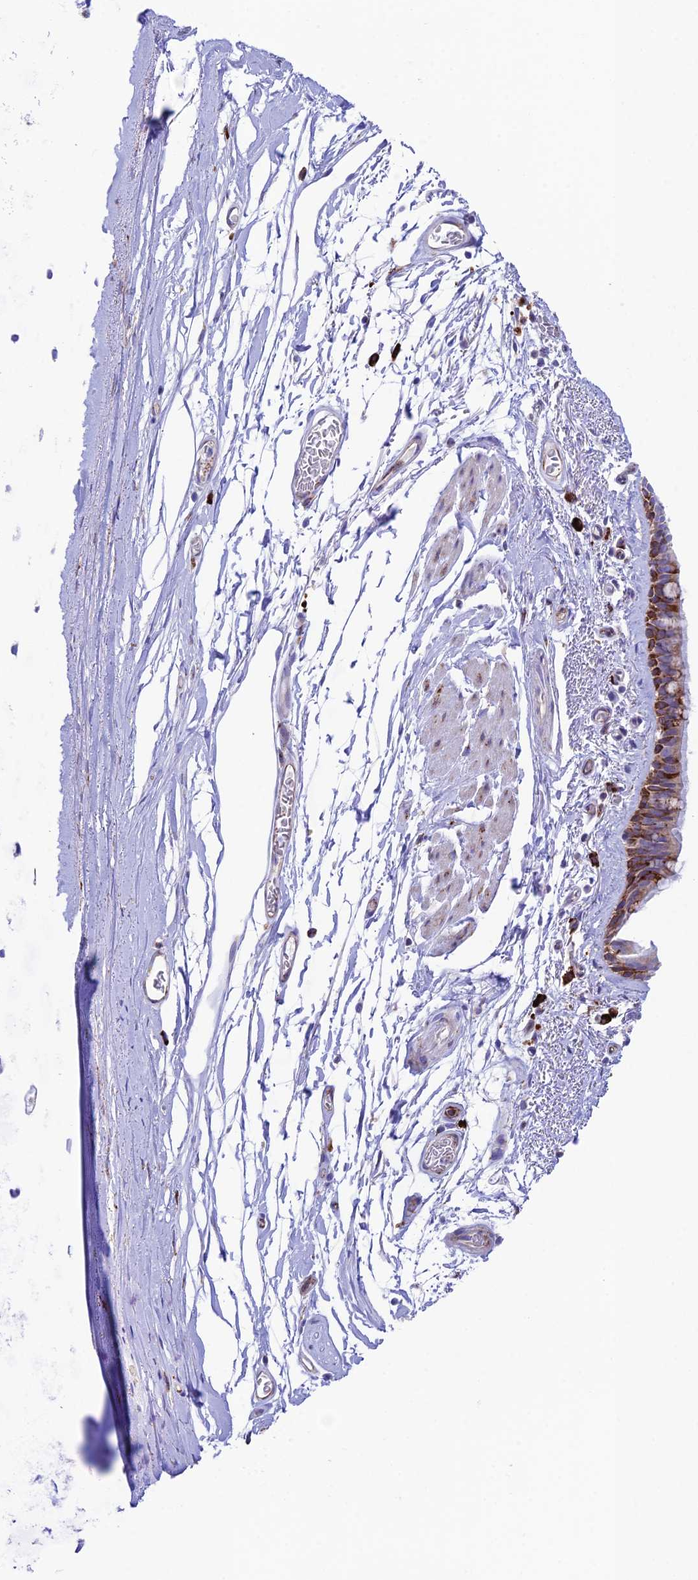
{"staining": {"intensity": "strong", "quantity": "25%-75%", "location": "cytoplasmic/membranous"}, "tissue": "bronchus", "cell_type": "Respiratory epithelial cells", "image_type": "normal", "snomed": [{"axis": "morphology", "description": "Normal tissue, NOS"}, {"axis": "topography", "description": "Cartilage tissue"}], "caption": "Immunohistochemistry histopathology image of benign human bronchus stained for a protein (brown), which reveals high levels of strong cytoplasmic/membranous expression in about 25%-75% of respiratory epithelial cells.", "gene": "TUBGCP6", "patient": {"sex": "male", "age": 63}}